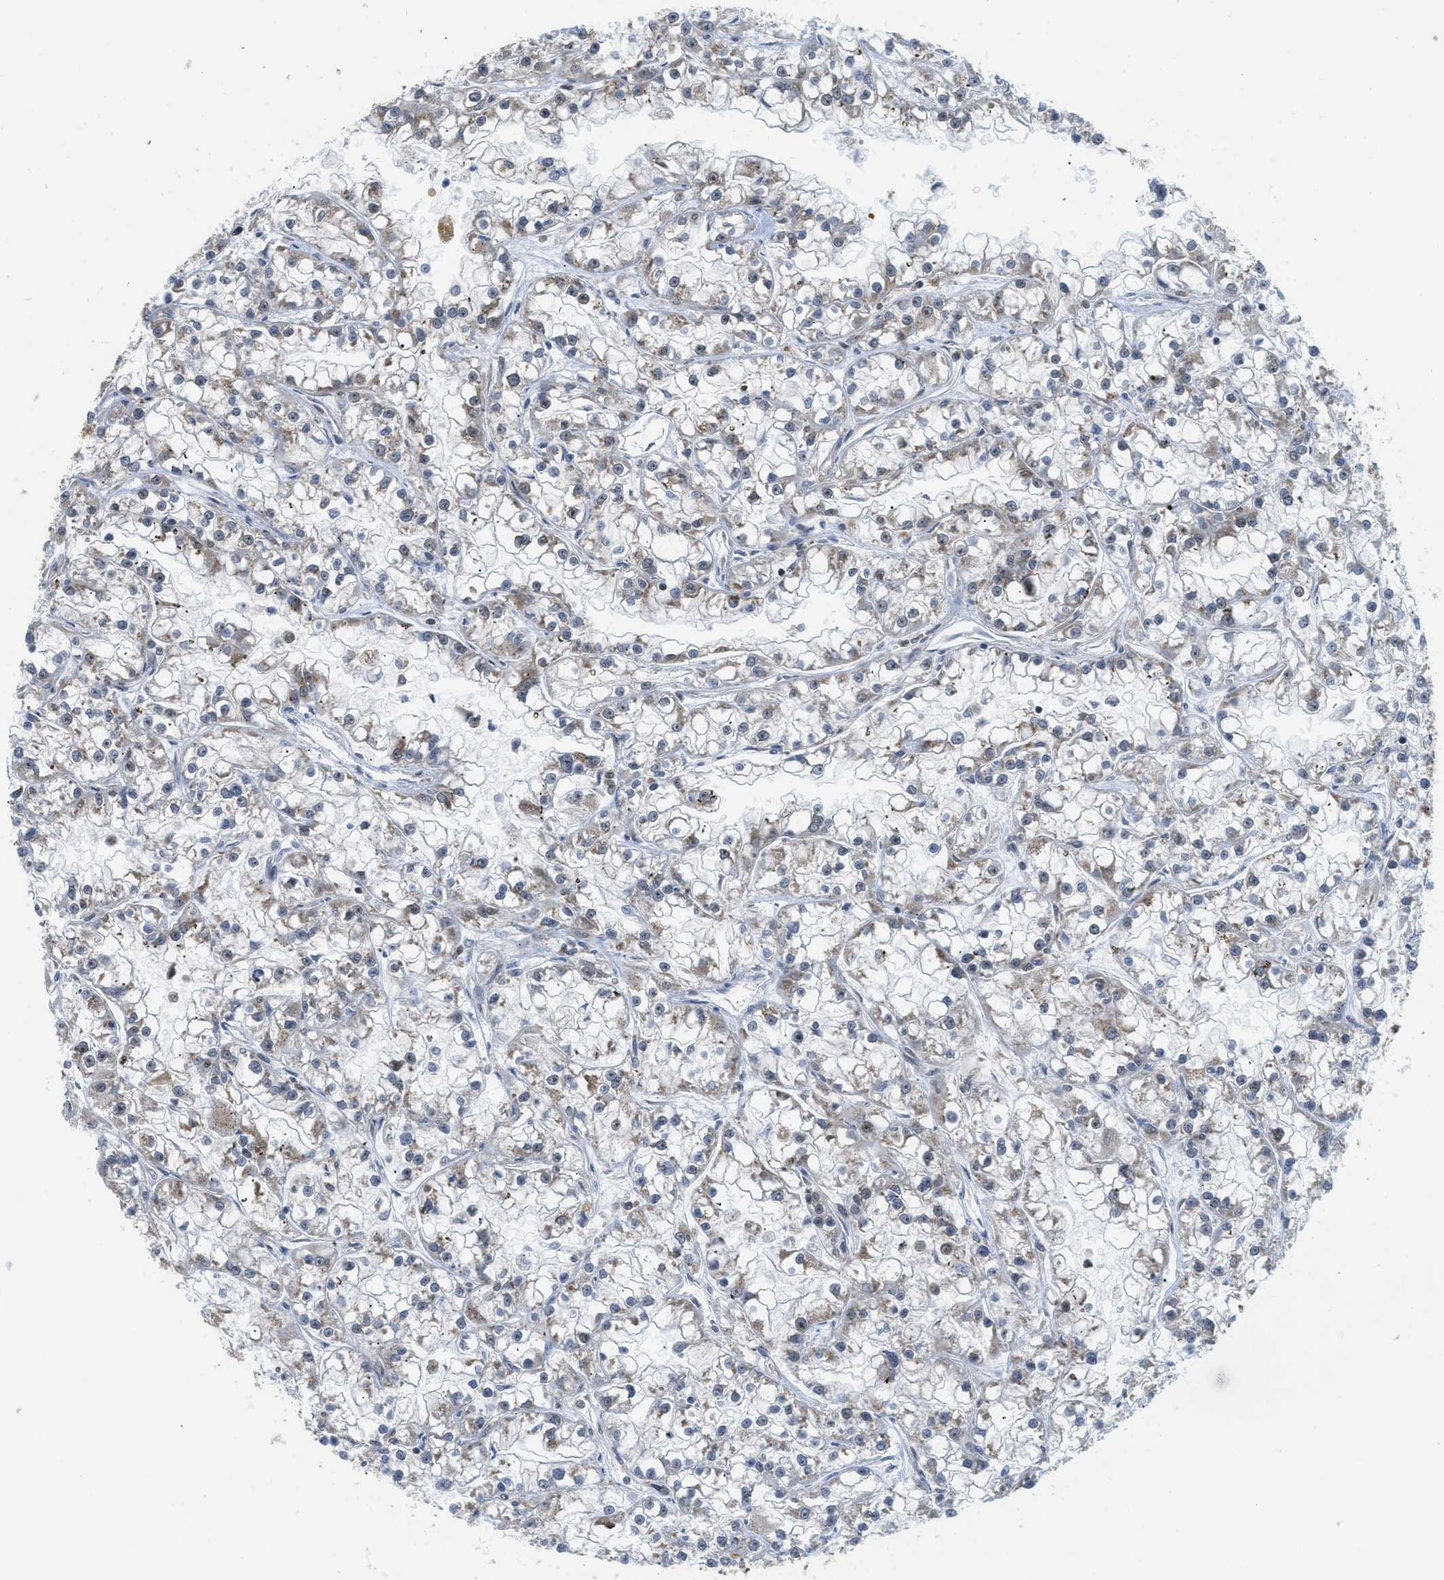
{"staining": {"intensity": "moderate", "quantity": "<25%", "location": "cytoplasmic/membranous"}, "tissue": "renal cancer", "cell_type": "Tumor cells", "image_type": "cancer", "snomed": [{"axis": "morphology", "description": "Adenocarcinoma, NOS"}, {"axis": "topography", "description": "Kidney"}], "caption": "Brown immunohistochemical staining in adenocarcinoma (renal) shows moderate cytoplasmic/membranous positivity in approximately <25% of tumor cells.", "gene": "TACC1", "patient": {"sex": "female", "age": 52}}